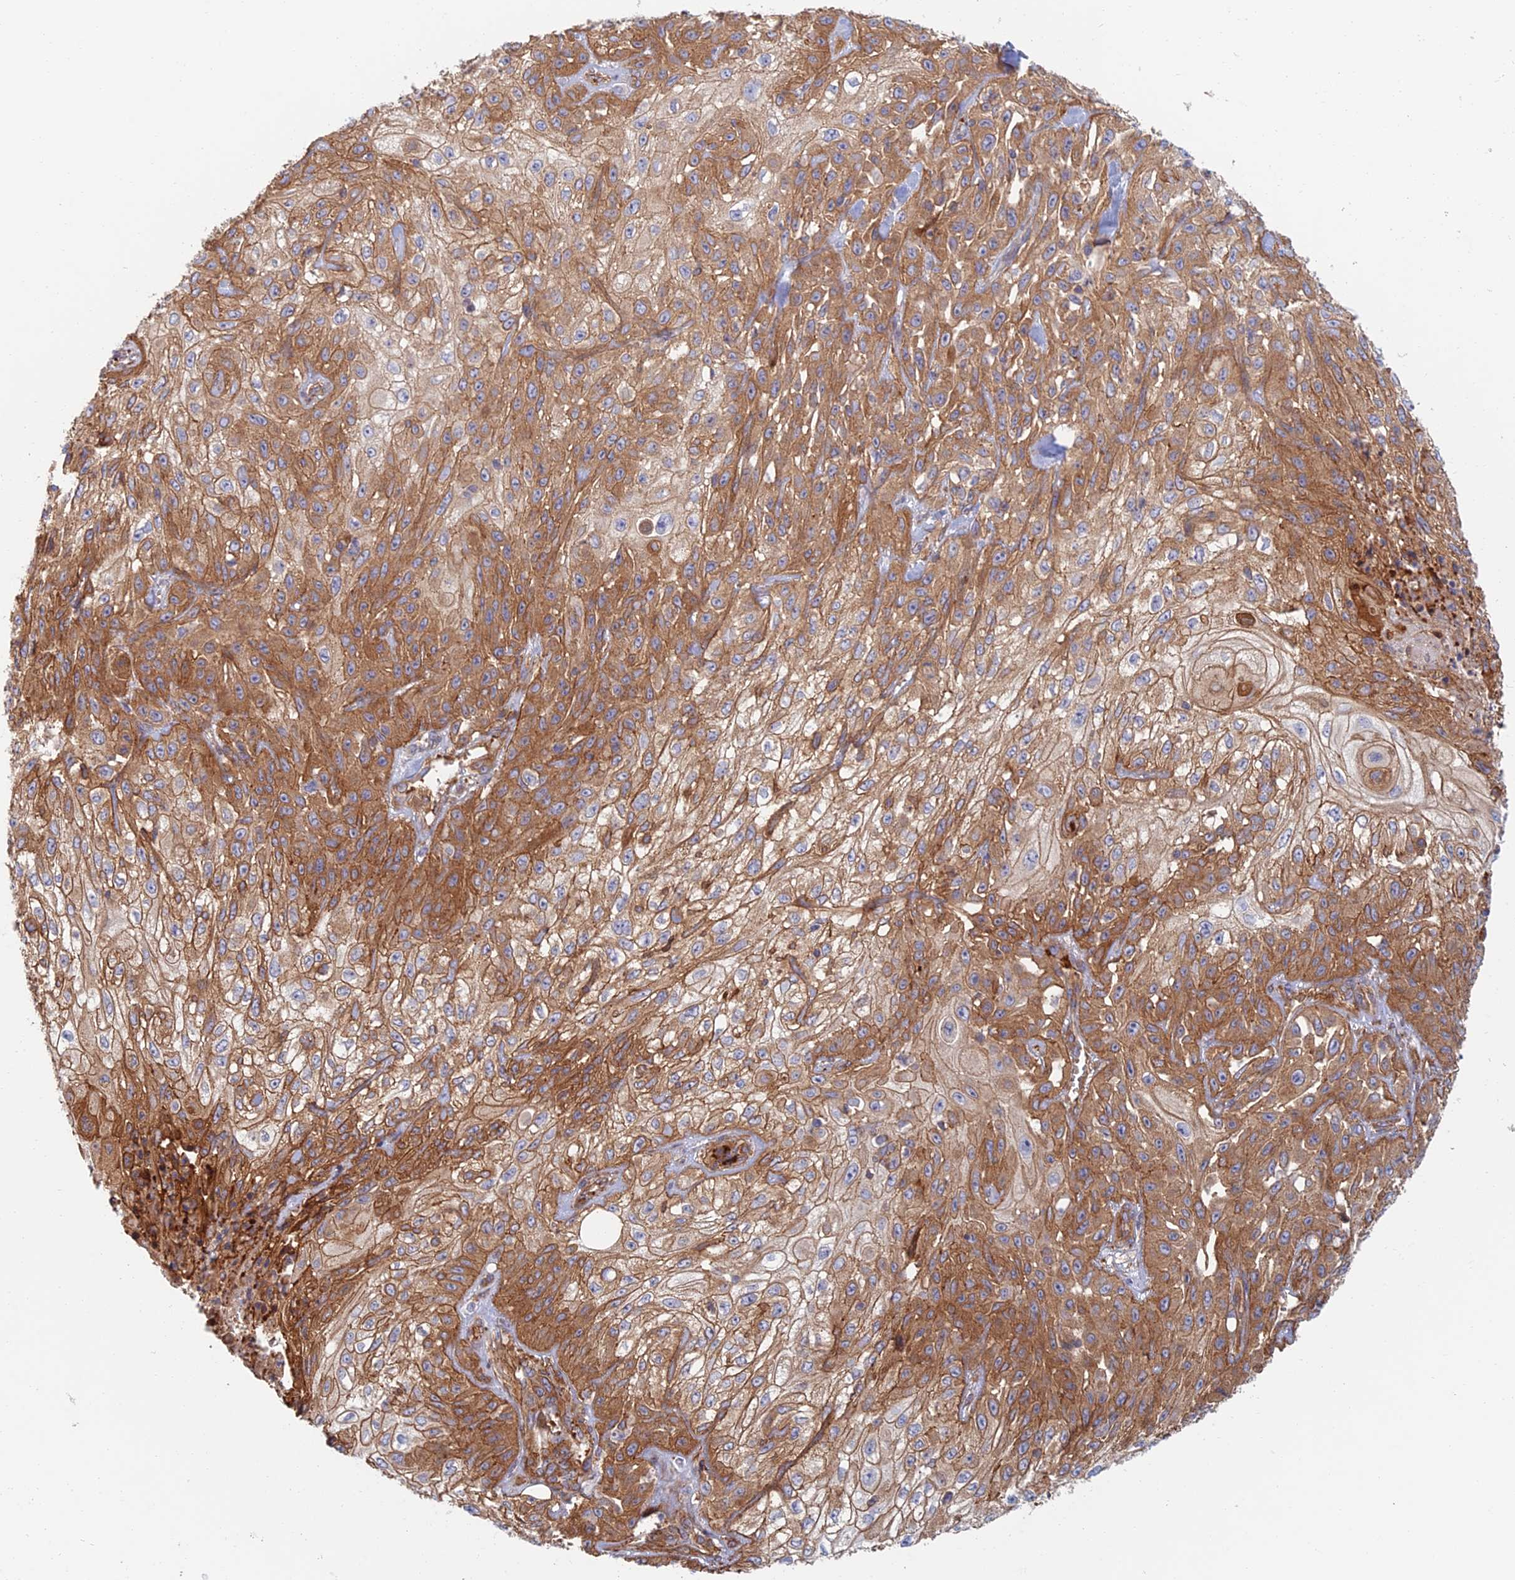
{"staining": {"intensity": "strong", "quantity": ">75%", "location": "cytoplasmic/membranous"}, "tissue": "skin cancer", "cell_type": "Tumor cells", "image_type": "cancer", "snomed": [{"axis": "morphology", "description": "Squamous cell carcinoma, NOS"}, {"axis": "morphology", "description": "Squamous cell carcinoma, metastatic, NOS"}, {"axis": "topography", "description": "Skin"}, {"axis": "topography", "description": "Lymph node"}], "caption": "An immunohistochemistry histopathology image of tumor tissue is shown. Protein staining in brown highlights strong cytoplasmic/membranous positivity in skin cancer (metastatic squamous cell carcinoma) within tumor cells.", "gene": "PAK4", "patient": {"sex": "male", "age": 75}}